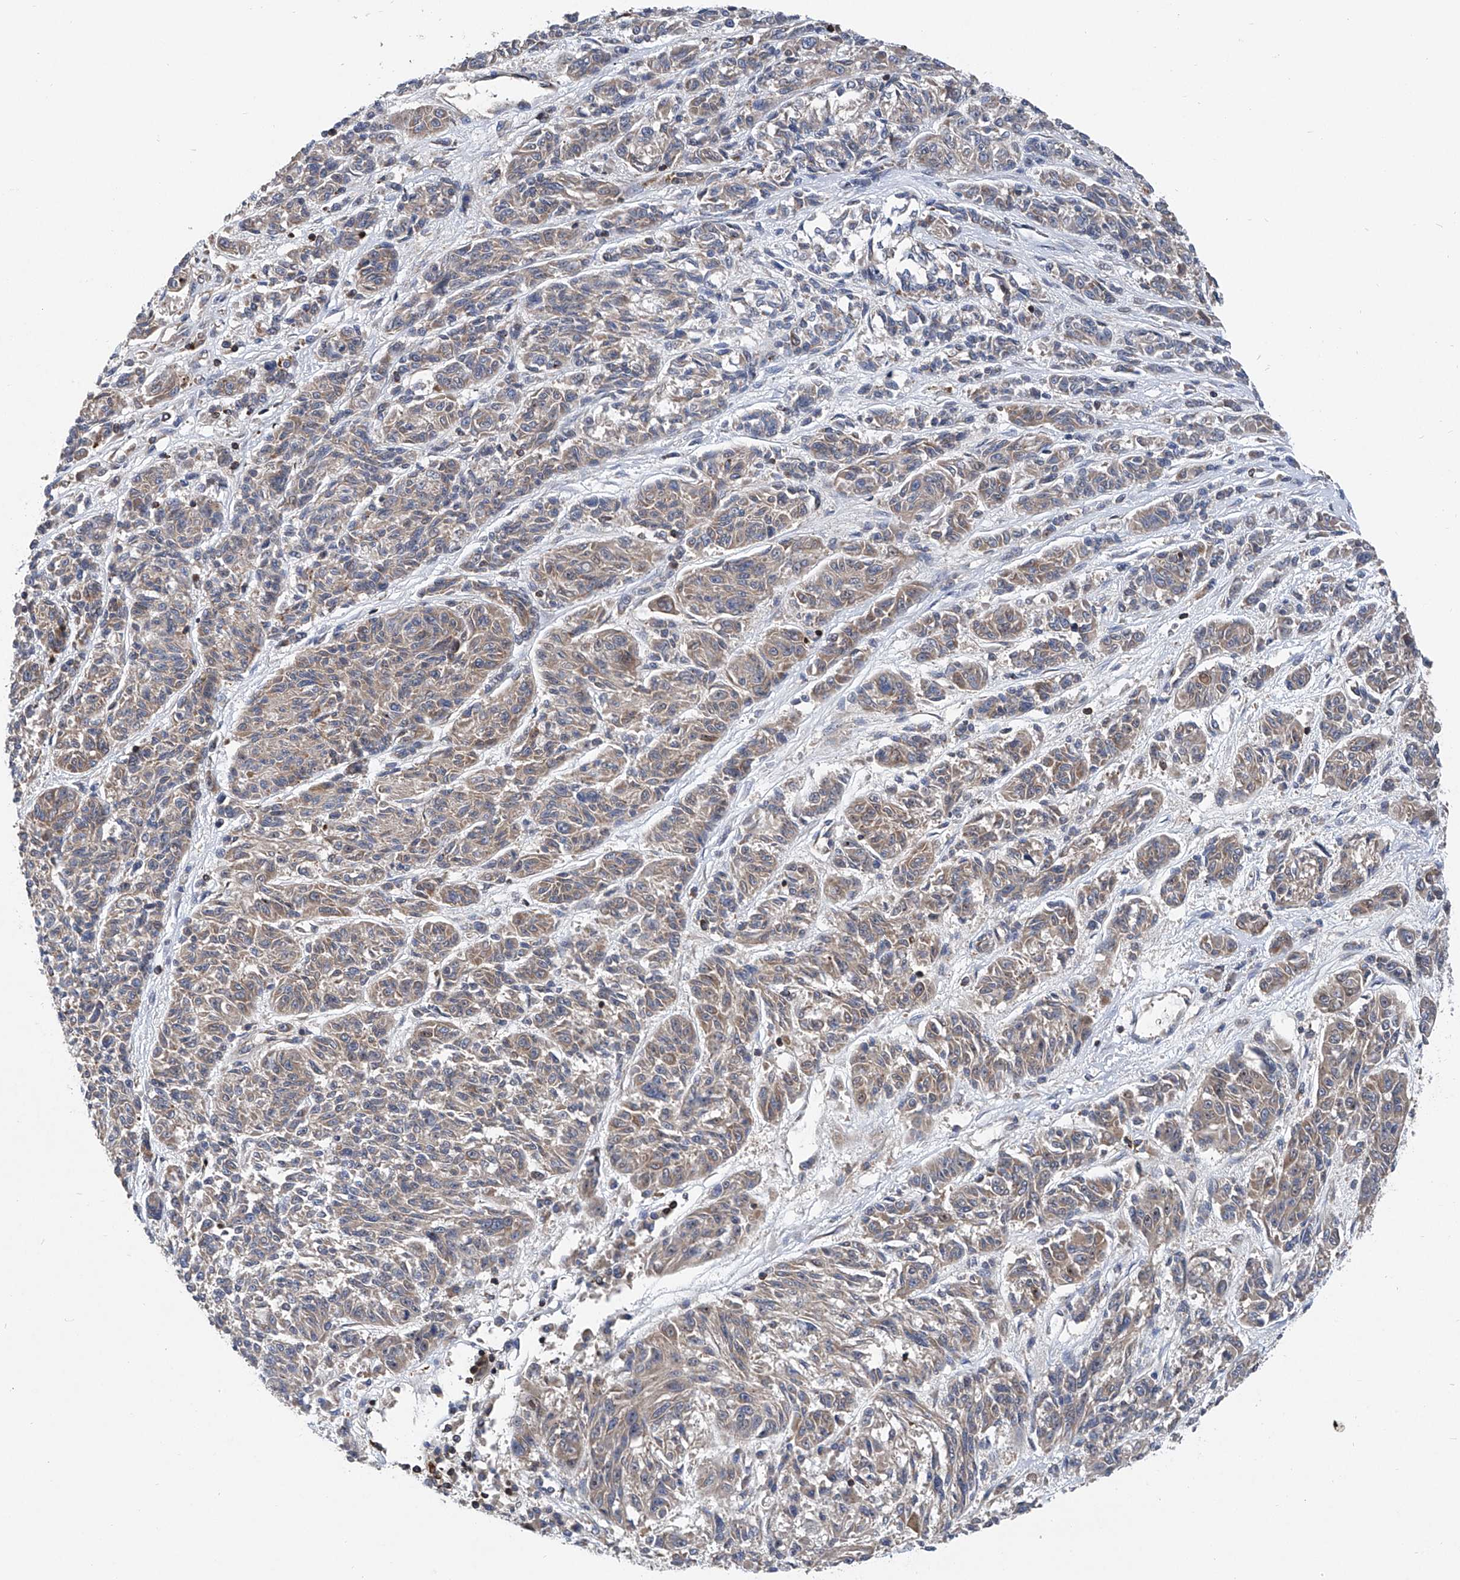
{"staining": {"intensity": "moderate", "quantity": "<25%", "location": "cytoplasmic/membranous"}, "tissue": "melanoma", "cell_type": "Tumor cells", "image_type": "cancer", "snomed": [{"axis": "morphology", "description": "Malignant melanoma, NOS"}, {"axis": "topography", "description": "Skin"}], "caption": "Tumor cells show low levels of moderate cytoplasmic/membranous expression in about <25% of cells in melanoma. The staining was performed using DAB (3,3'-diaminobenzidine) to visualize the protein expression in brown, while the nuclei were stained in blue with hematoxylin (Magnification: 20x).", "gene": "TRIM38", "patient": {"sex": "male", "age": 53}}